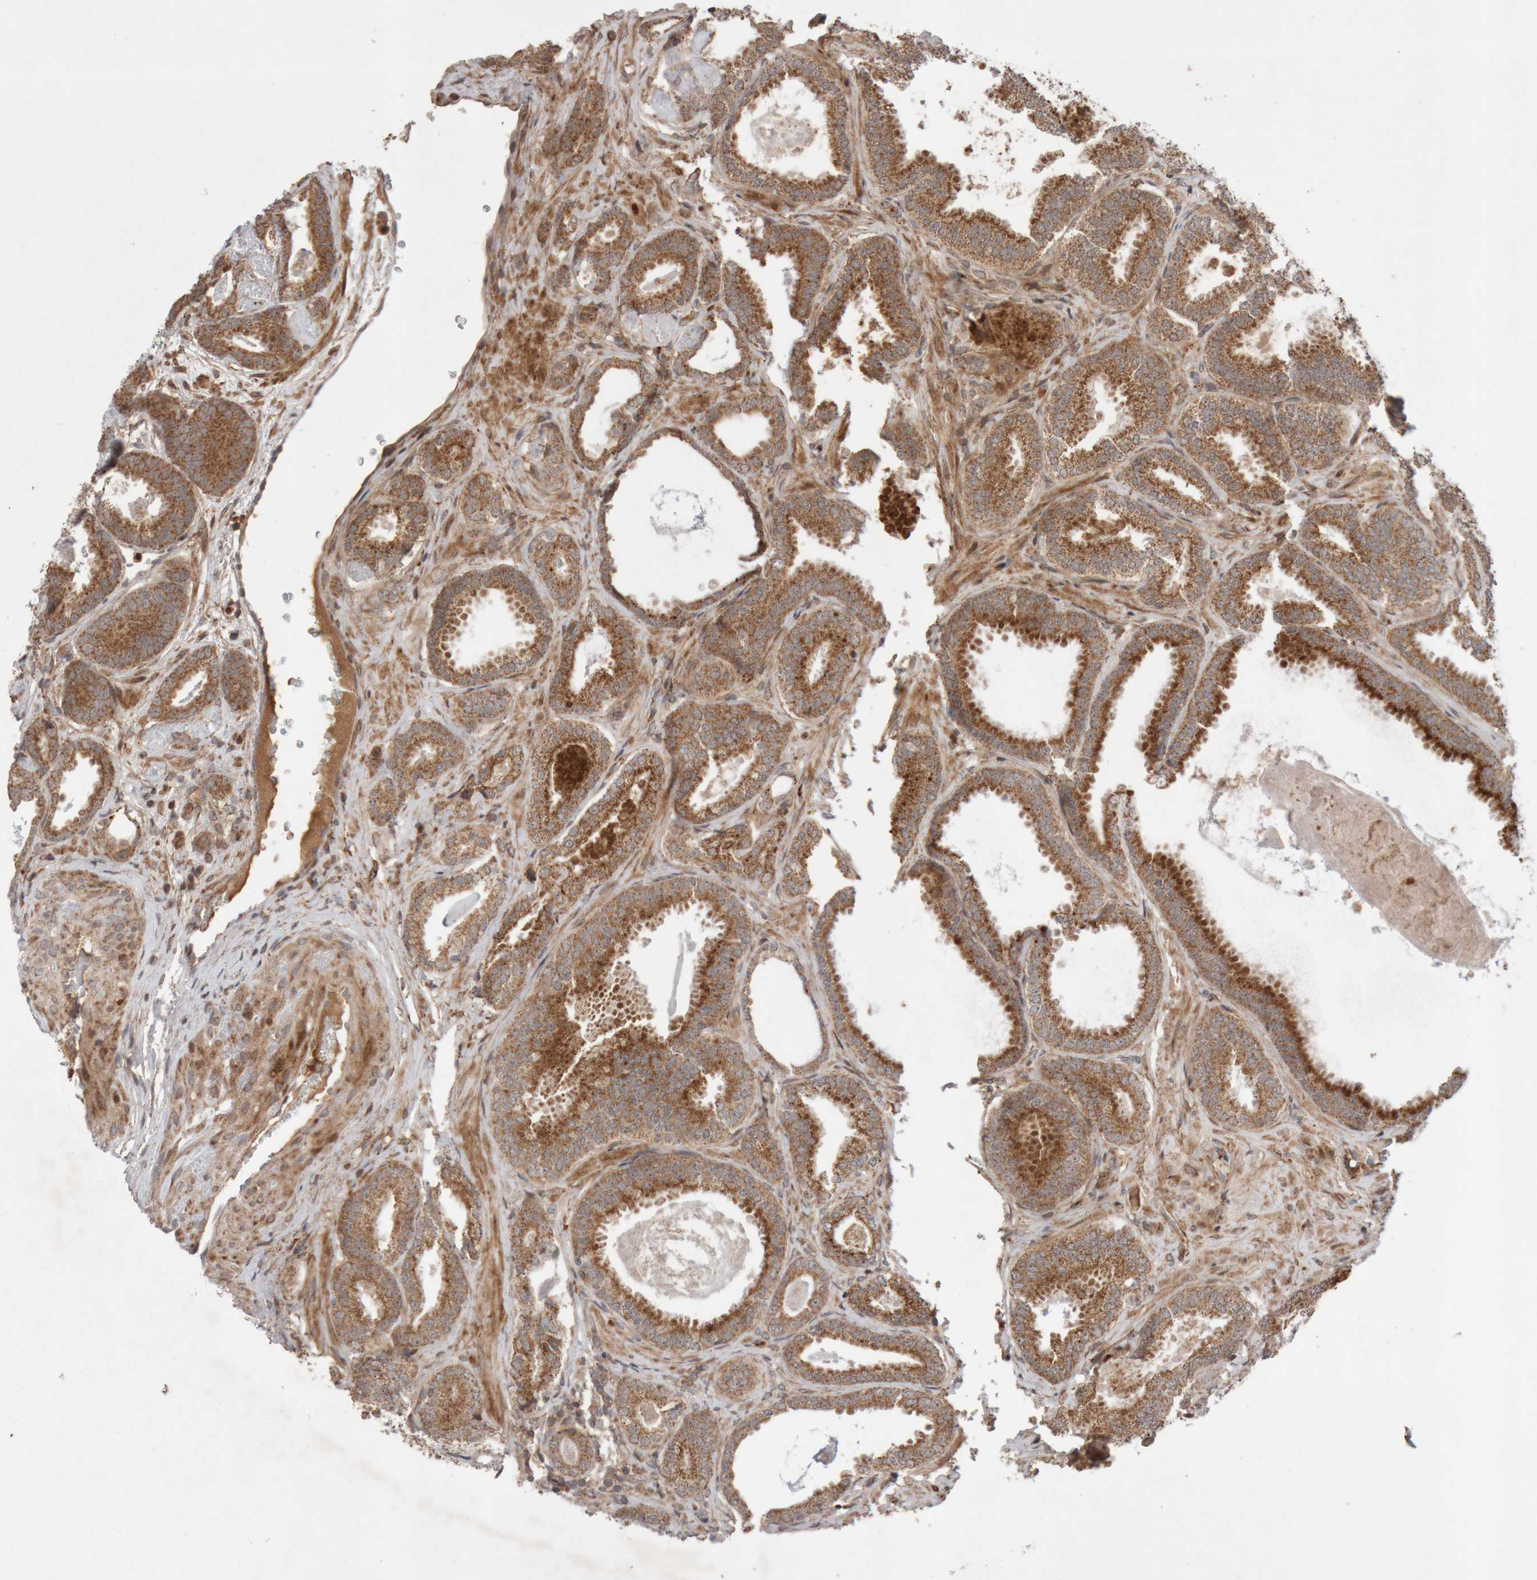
{"staining": {"intensity": "moderate", "quantity": ">75%", "location": "cytoplasmic/membranous"}, "tissue": "prostate cancer", "cell_type": "Tumor cells", "image_type": "cancer", "snomed": [{"axis": "morphology", "description": "Adenocarcinoma, Low grade"}, {"axis": "topography", "description": "Prostate"}], "caption": "DAB immunohistochemical staining of human prostate cancer shows moderate cytoplasmic/membranous protein positivity in about >75% of tumor cells. Ihc stains the protein of interest in brown and the nuclei are stained blue.", "gene": "KIF21B", "patient": {"sex": "male", "age": 71}}